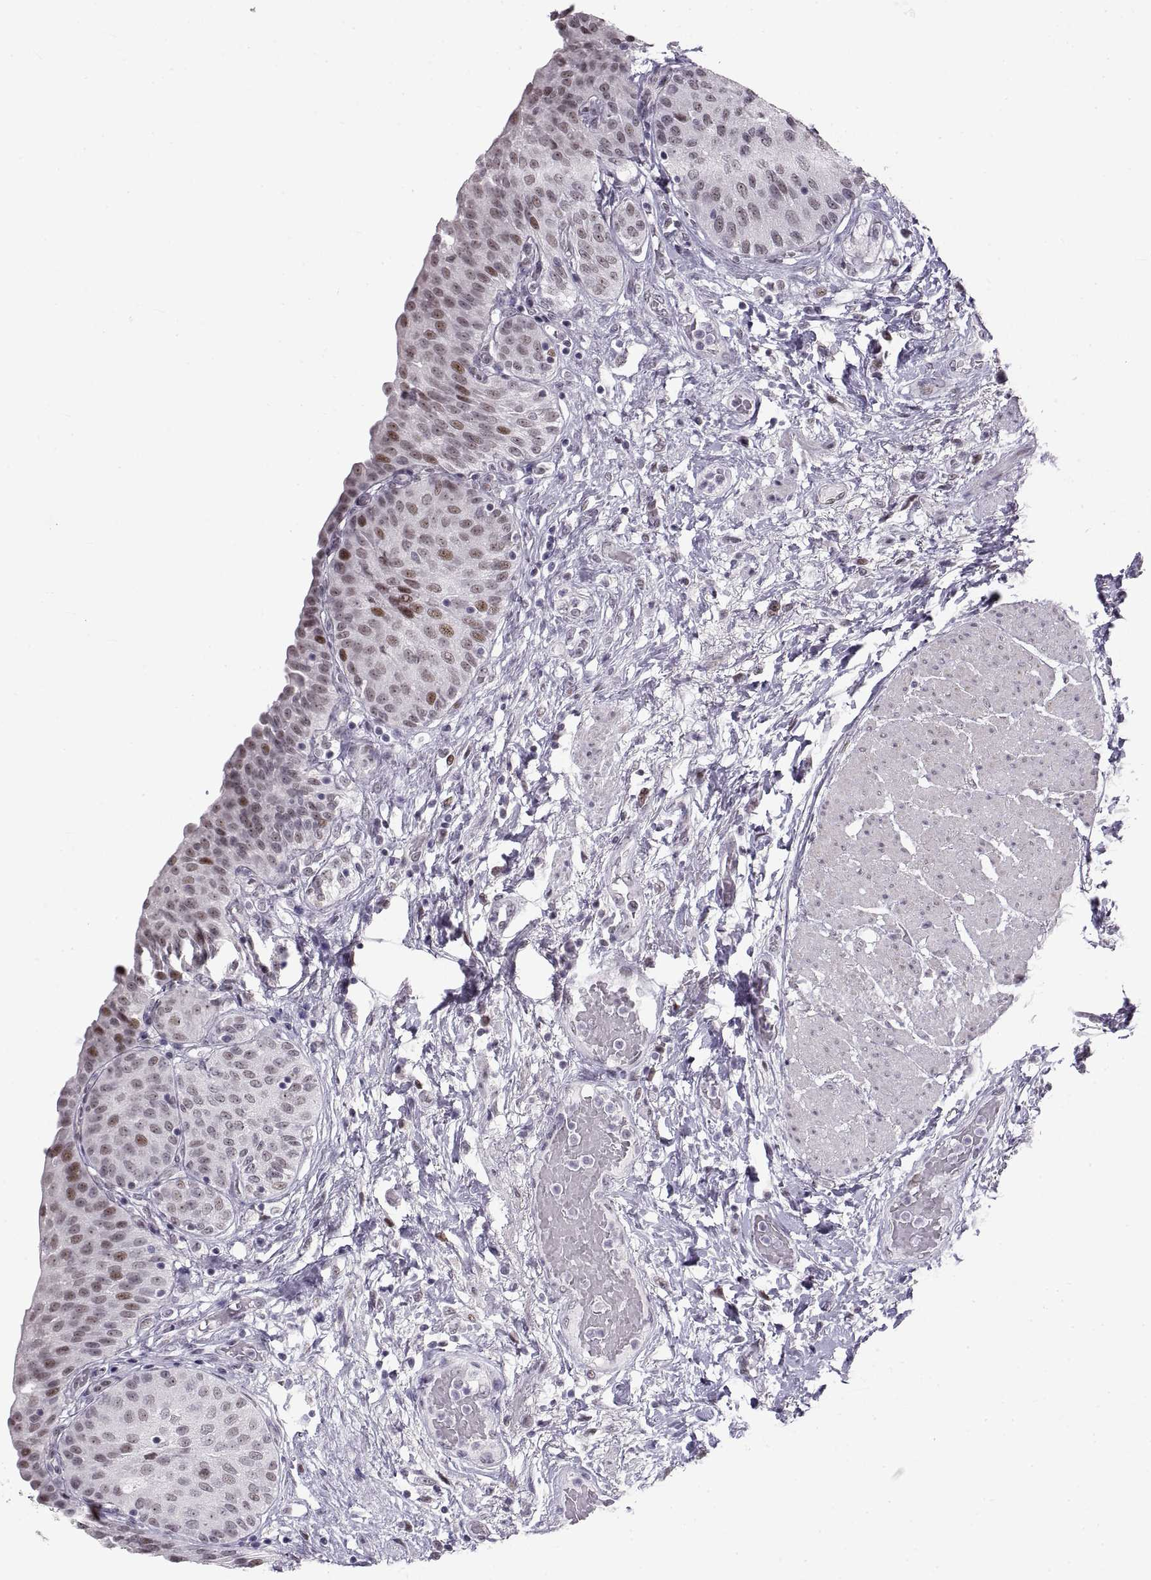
{"staining": {"intensity": "moderate", "quantity": "<25%", "location": "nuclear"}, "tissue": "urinary bladder", "cell_type": "Urothelial cells", "image_type": "normal", "snomed": [{"axis": "morphology", "description": "Normal tissue, NOS"}, {"axis": "morphology", "description": "Metaplasia, NOS"}, {"axis": "topography", "description": "Urinary bladder"}], "caption": "This micrograph reveals normal urinary bladder stained with IHC to label a protein in brown. The nuclear of urothelial cells show moderate positivity for the protein. Nuclei are counter-stained blue.", "gene": "NANOS3", "patient": {"sex": "male", "age": 68}}